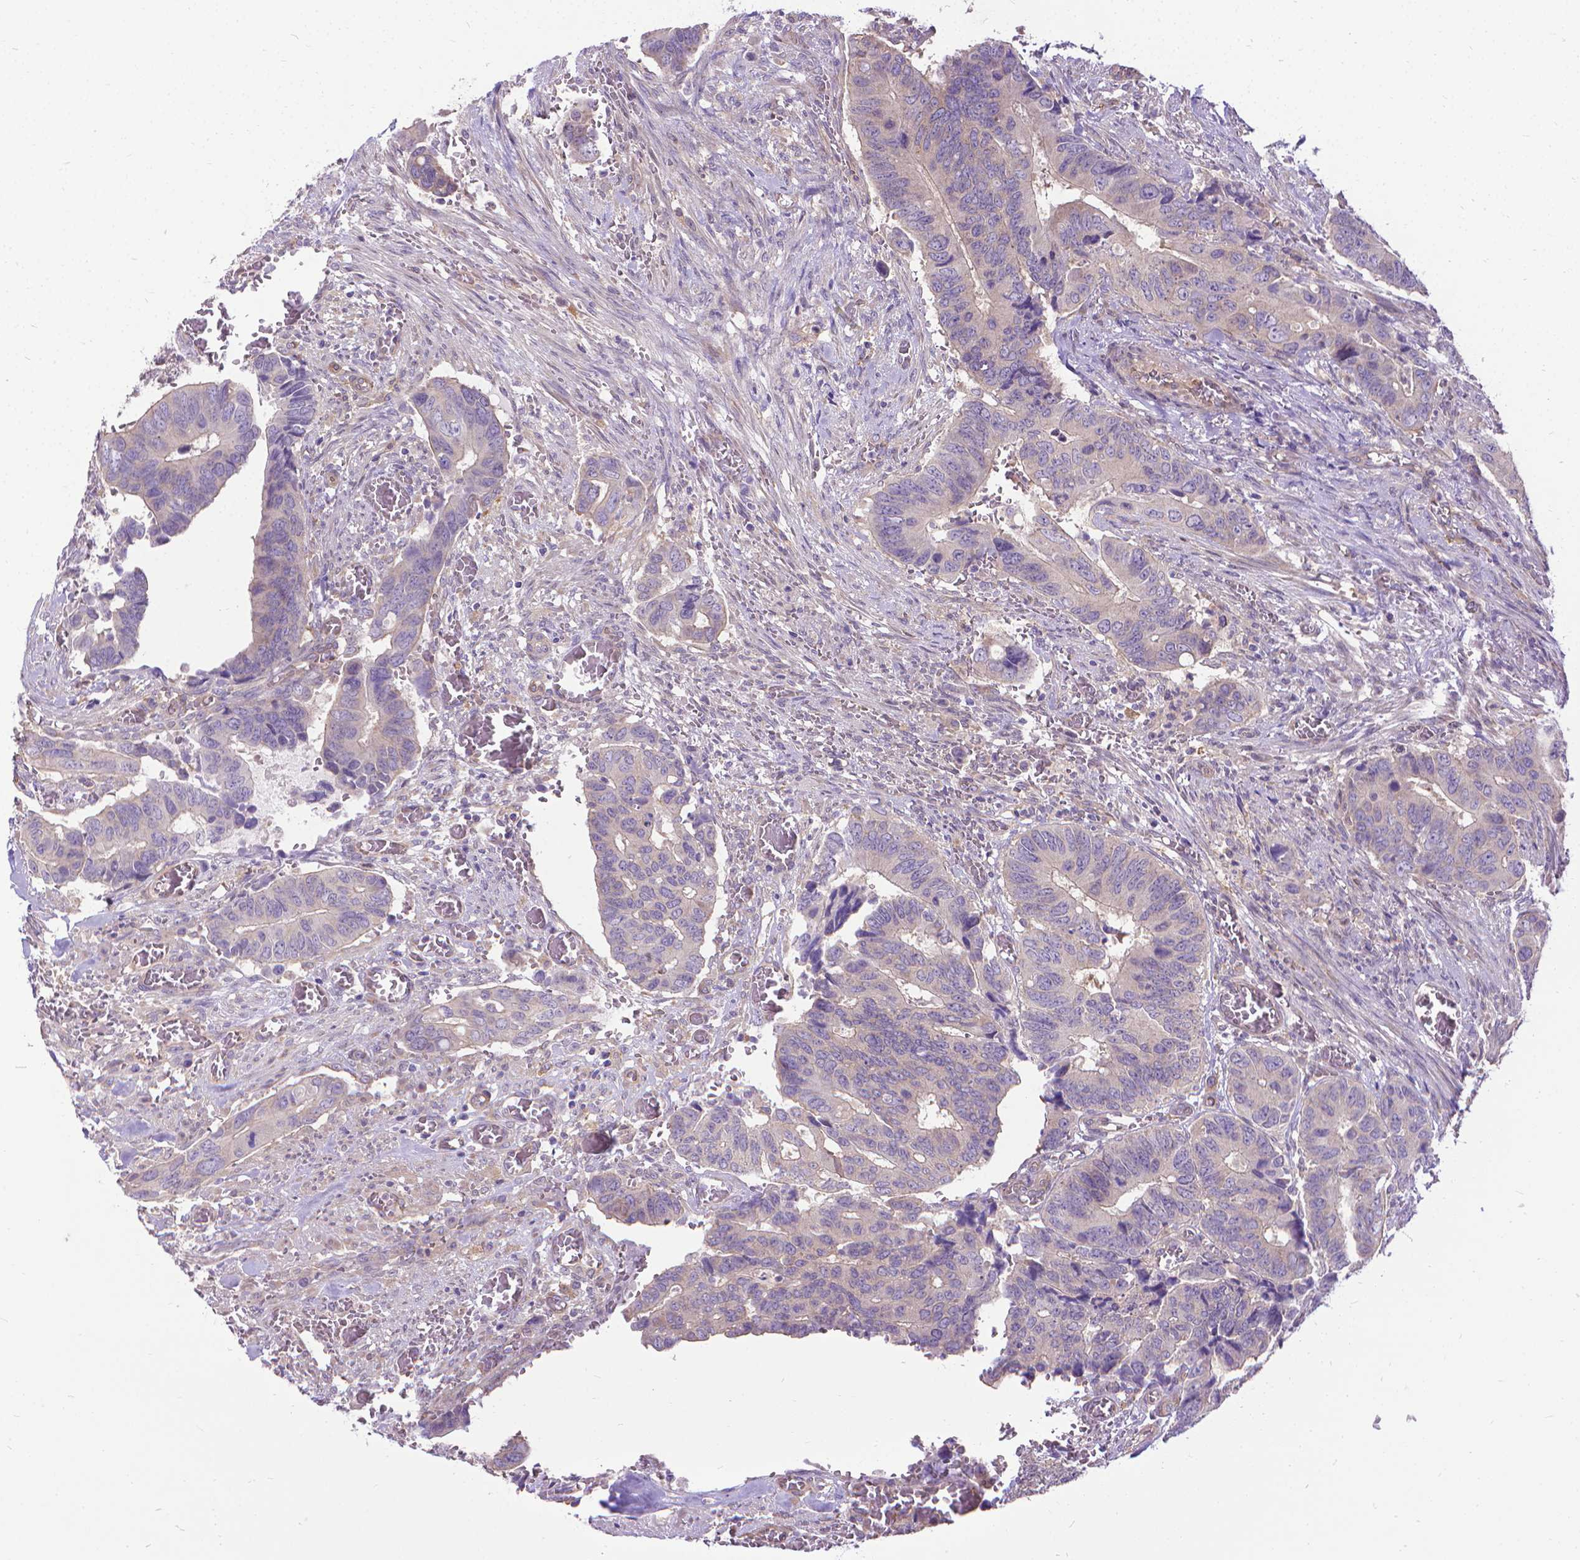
{"staining": {"intensity": "negative", "quantity": "none", "location": "none"}, "tissue": "colorectal cancer", "cell_type": "Tumor cells", "image_type": "cancer", "snomed": [{"axis": "morphology", "description": "Adenocarcinoma, NOS"}, {"axis": "topography", "description": "Colon"}], "caption": "DAB (3,3'-diaminobenzidine) immunohistochemical staining of human colorectal cancer exhibits no significant positivity in tumor cells.", "gene": "CFAP299", "patient": {"sex": "male", "age": 49}}